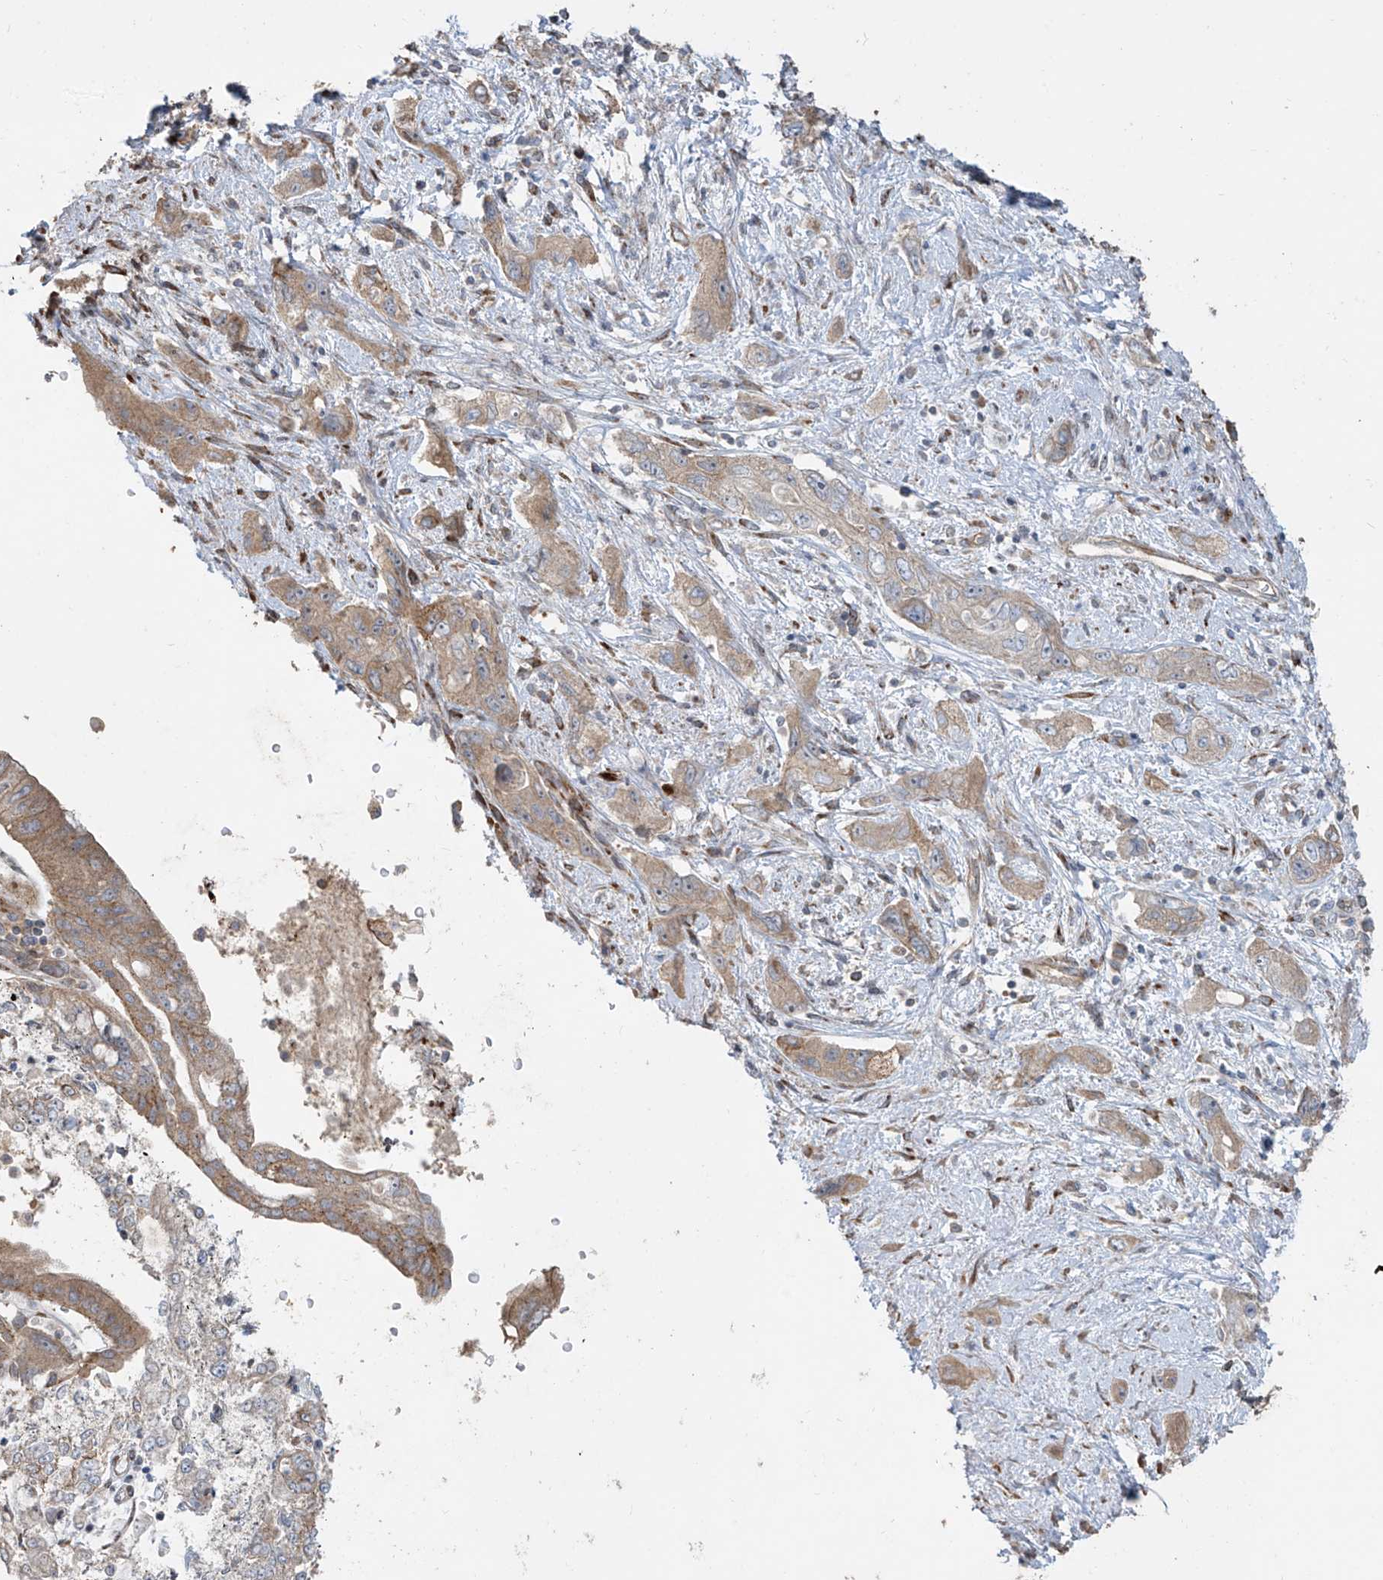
{"staining": {"intensity": "moderate", "quantity": "25%-75%", "location": "cytoplasmic/membranous"}, "tissue": "pancreatic cancer", "cell_type": "Tumor cells", "image_type": "cancer", "snomed": [{"axis": "morphology", "description": "Adenocarcinoma, NOS"}, {"axis": "topography", "description": "Pancreas"}], "caption": "This histopathology image displays pancreatic cancer (adenocarcinoma) stained with immunohistochemistry to label a protein in brown. The cytoplasmic/membranous of tumor cells show moderate positivity for the protein. Nuclei are counter-stained blue.", "gene": "ABTB1", "patient": {"sex": "female", "age": 73}}